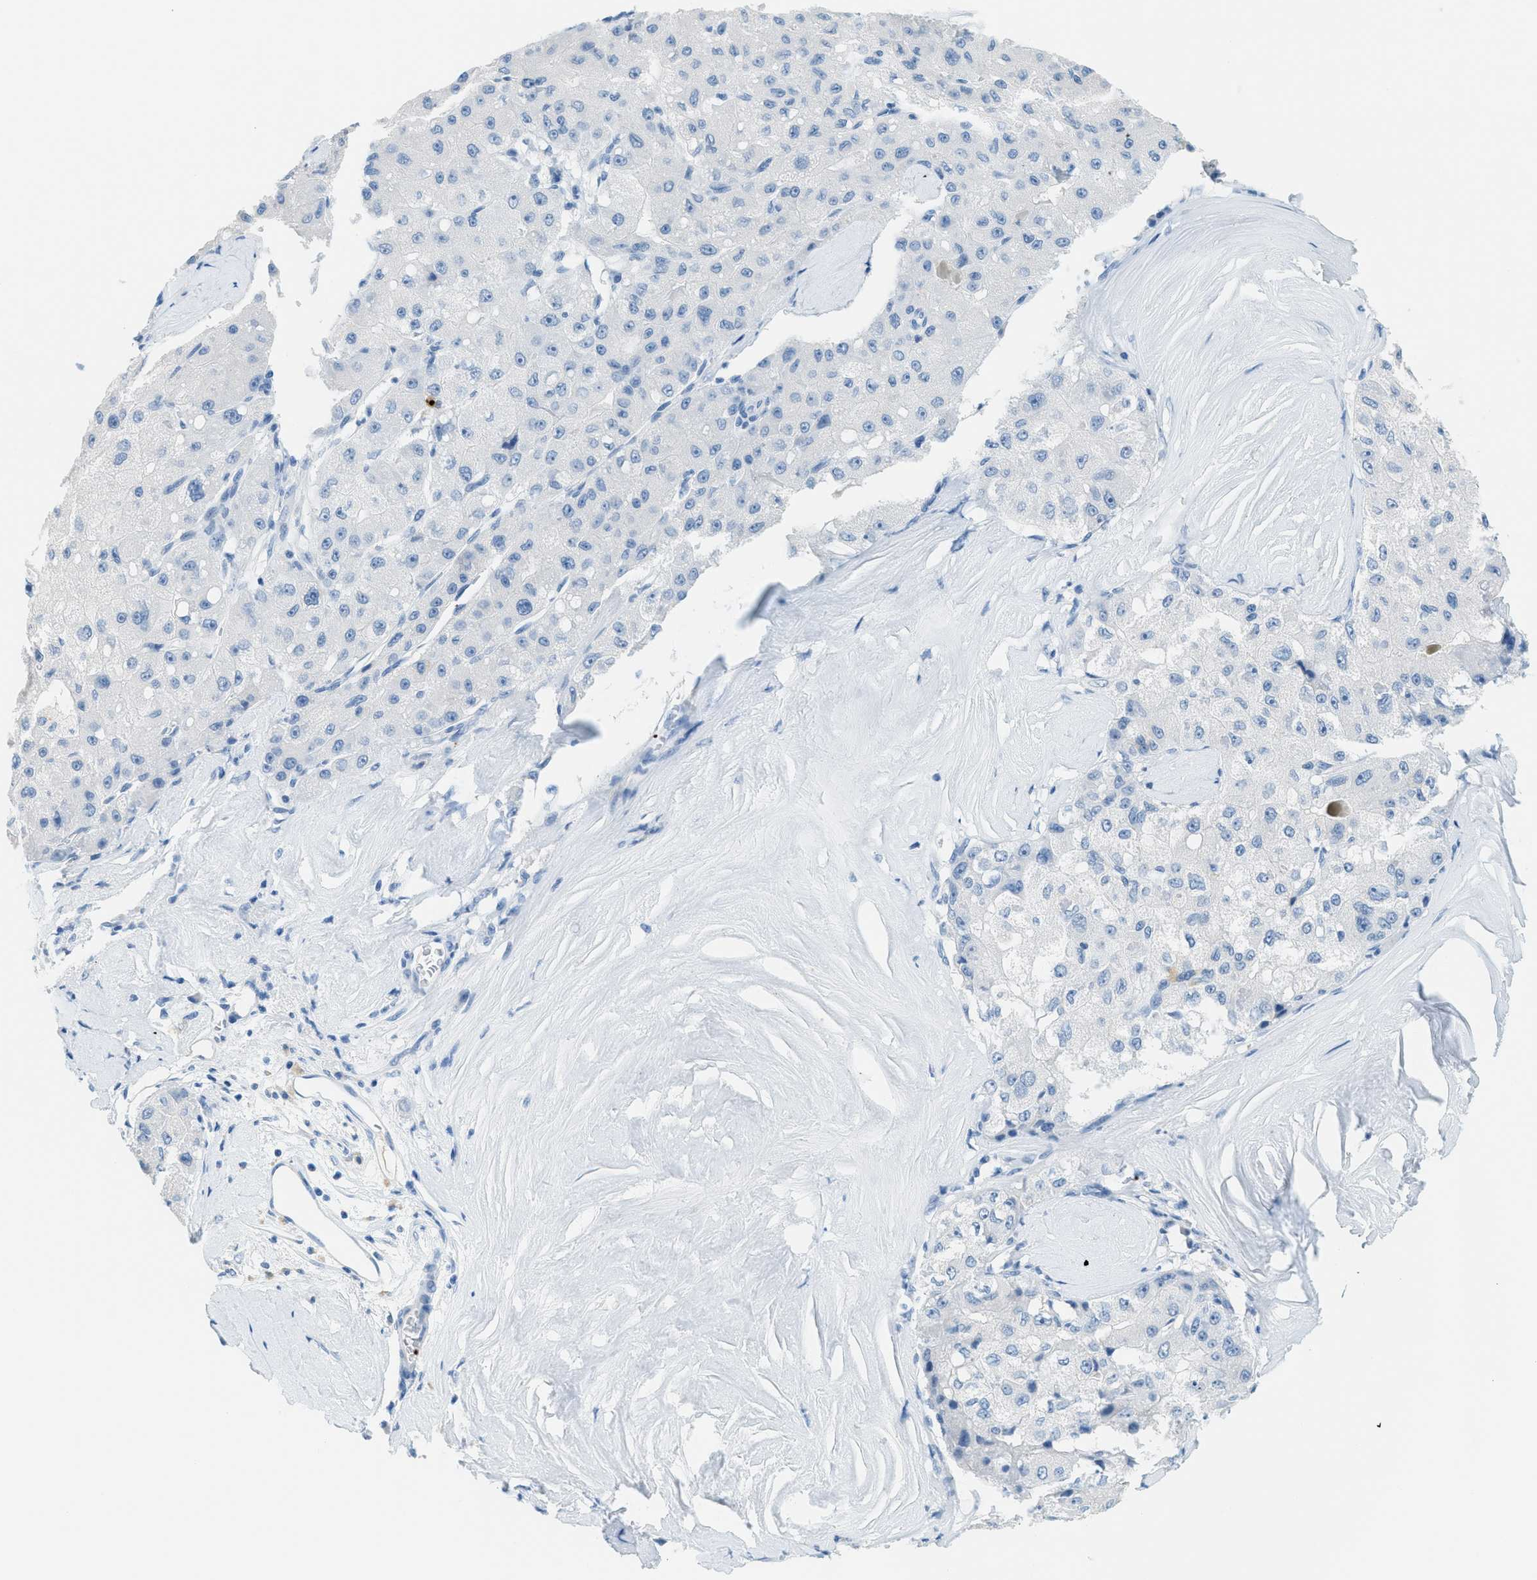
{"staining": {"intensity": "negative", "quantity": "none", "location": "none"}, "tissue": "liver cancer", "cell_type": "Tumor cells", "image_type": "cancer", "snomed": [{"axis": "morphology", "description": "Carcinoma, Hepatocellular, NOS"}, {"axis": "topography", "description": "Liver"}], "caption": "Protein analysis of liver cancer exhibits no significant positivity in tumor cells.", "gene": "PPBP", "patient": {"sex": "male", "age": 80}}